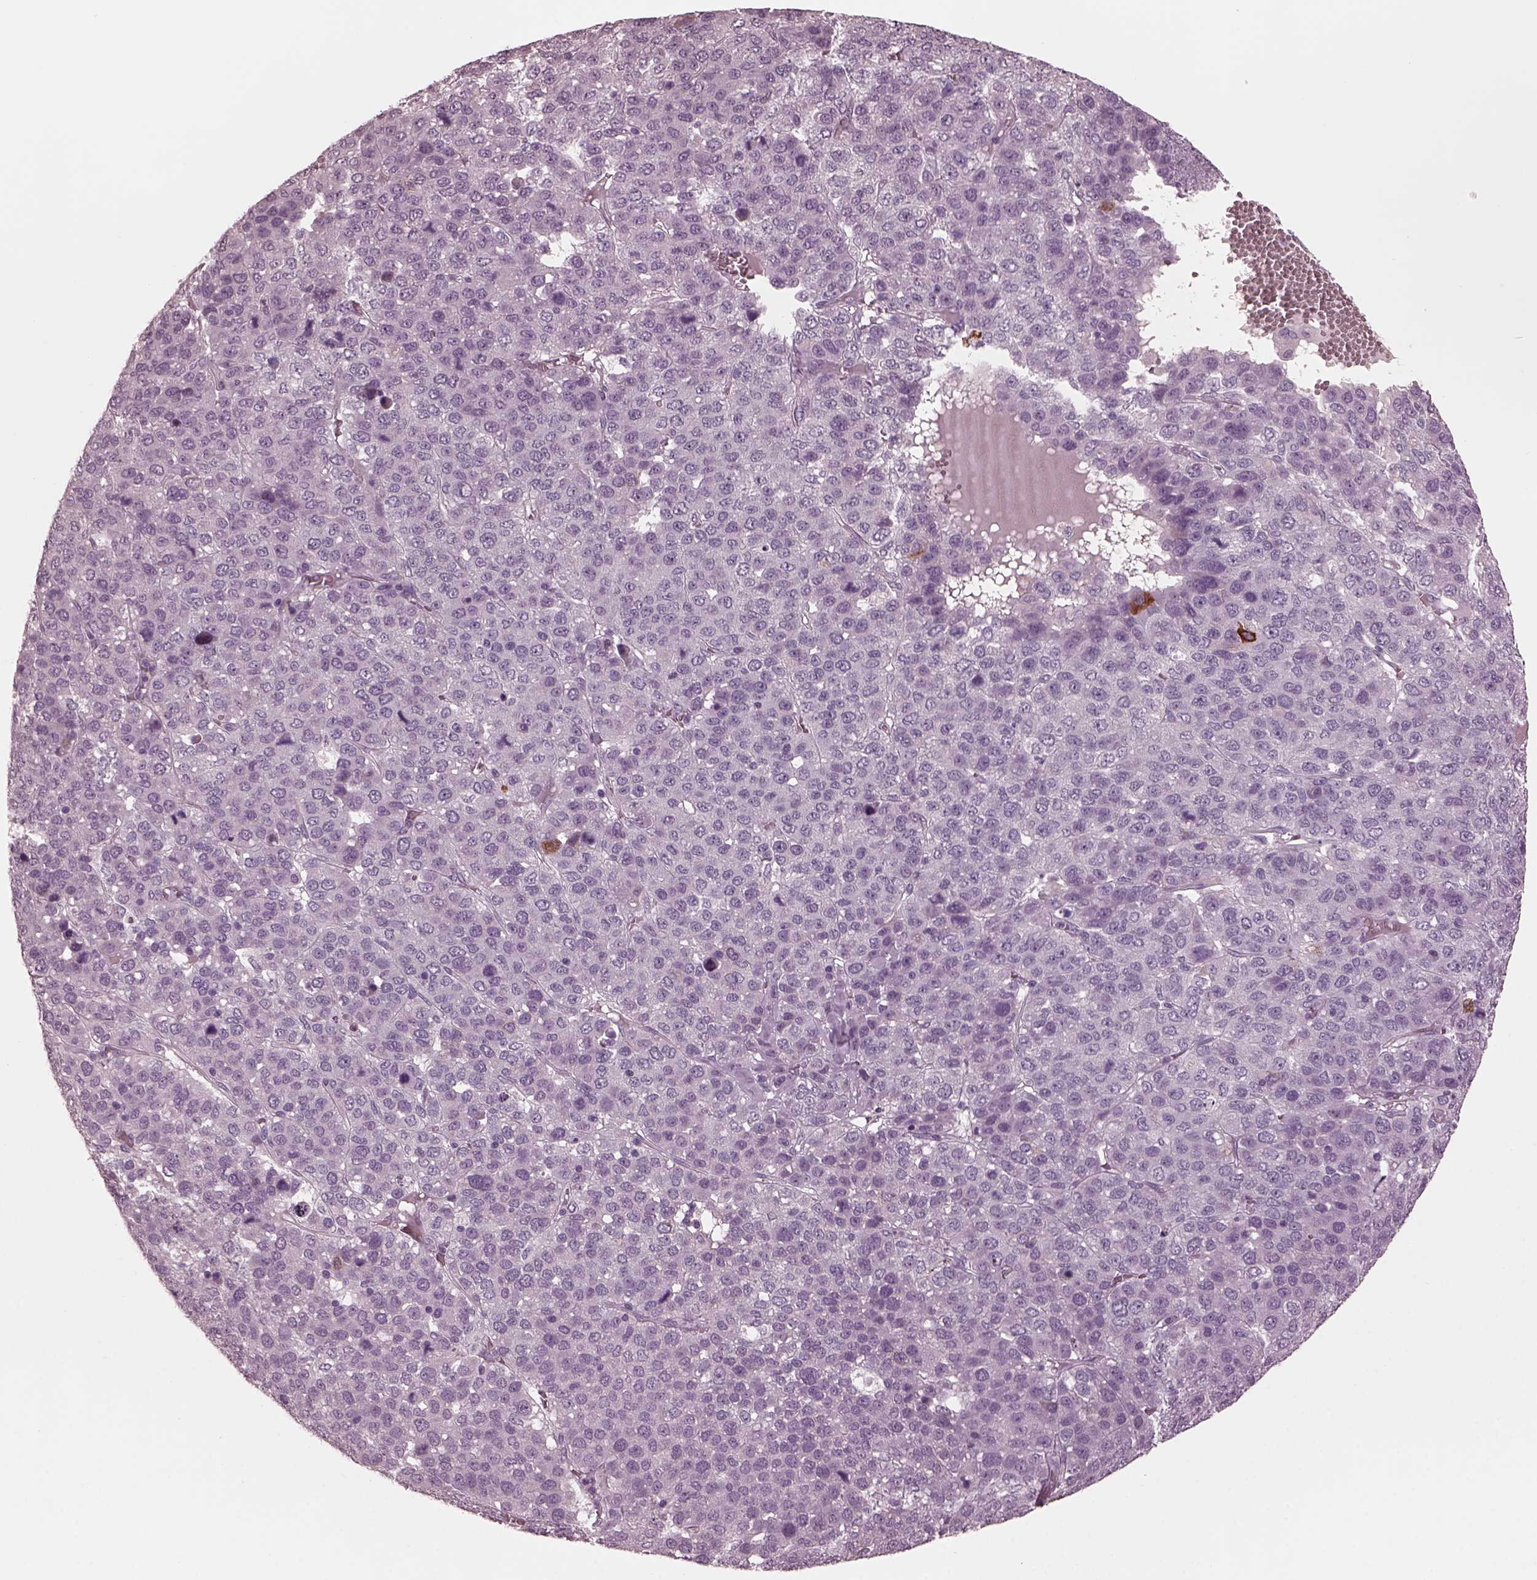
{"staining": {"intensity": "negative", "quantity": "none", "location": "none"}, "tissue": "liver cancer", "cell_type": "Tumor cells", "image_type": "cancer", "snomed": [{"axis": "morphology", "description": "Carcinoma, Hepatocellular, NOS"}, {"axis": "topography", "description": "Liver"}], "caption": "This is a image of IHC staining of hepatocellular carcinoma (liver), which shows no staining in tumor cells.", "gene": "CGA", "patient": {"sex": "male", "age": 69}}